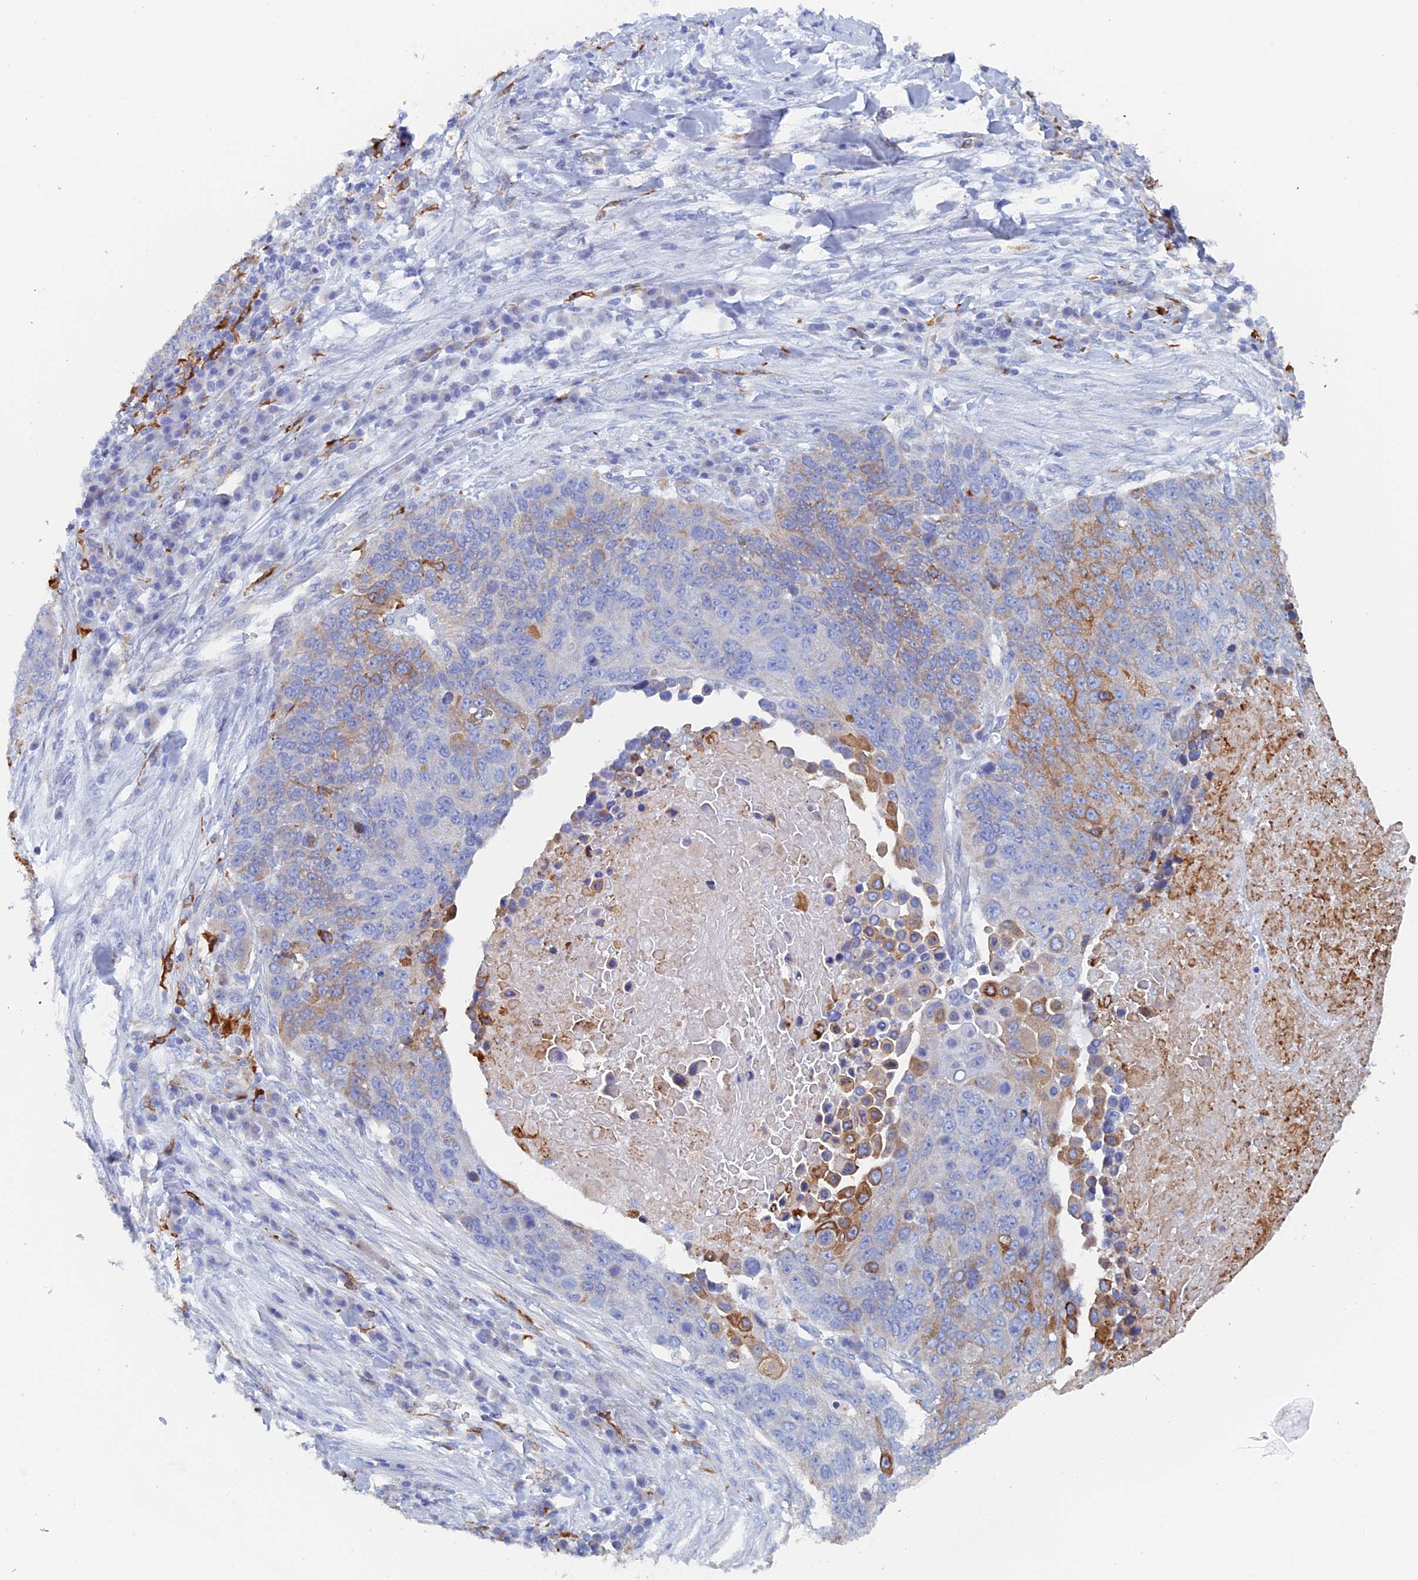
{"staining": {"intensity": "moderate", "quantity": "<25%", "location": "cytoplasmic/membranous"}, "tissue": "lung cancer", "cell_type": "Tumor cells", "image_type": "cancer", "snomed": [{"axis": "morphology", "description": "Normal tissue, NOS"}, {"axis": "morphology", "description": "Squamous cell carcinoma, NOS"}, {"axis": "topography", "description": "Lymph node"}, {"axis": "topography", "description": "Lung"}], "caption": "Immunohistochemistry (IHC) photomicrograph of neoplastic tissue: human lung cancer (squamous cell carcinoma) stained using immunohistochemistry displays low levels of moderate protein expression localized specifically in the cytoplasmic/membranous of tumor cells, appearing as a cytoplasmic/membranous brown color.", "gene": "COG7", "patient": {"sex": "male", "age": 66}}